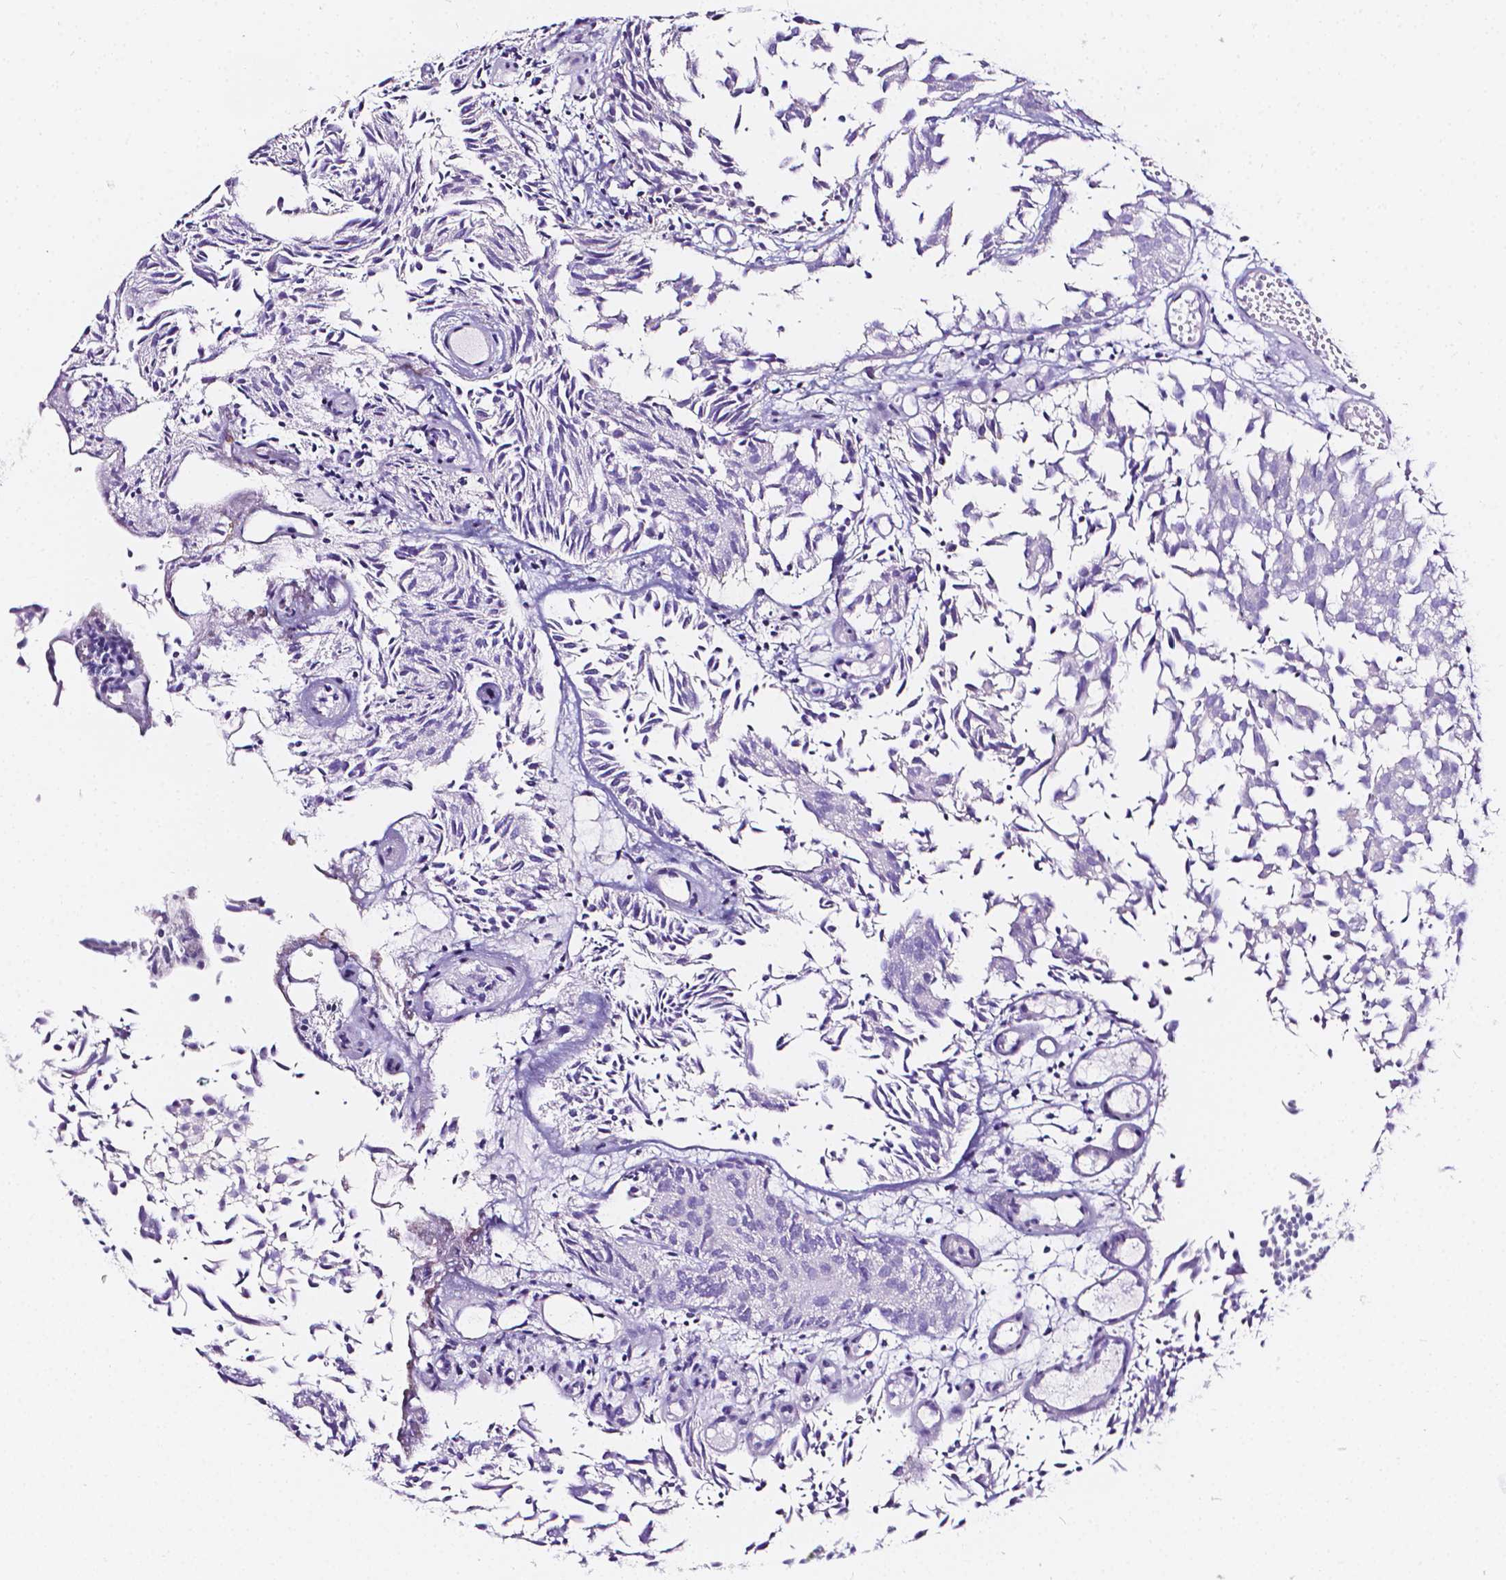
{"staining": {"intensity": "negative", "quantity": "none", "location": "none"}, "tissue": "urothelial cancer", "cell_type": "Tumor cells", "image_type": "cancer", "snomed": [{"axis": "morphology", "description": "Urothelial carcinoma, Low grade"}, {"axis": "topography", "description": "Urinary bladder"}], "caption": "Immunohistochemistry of urothelial cancer exhibits no expression in tumor cells.", "gene": "CLSTN2", "patient": {"sex": "male", "age": 70}}